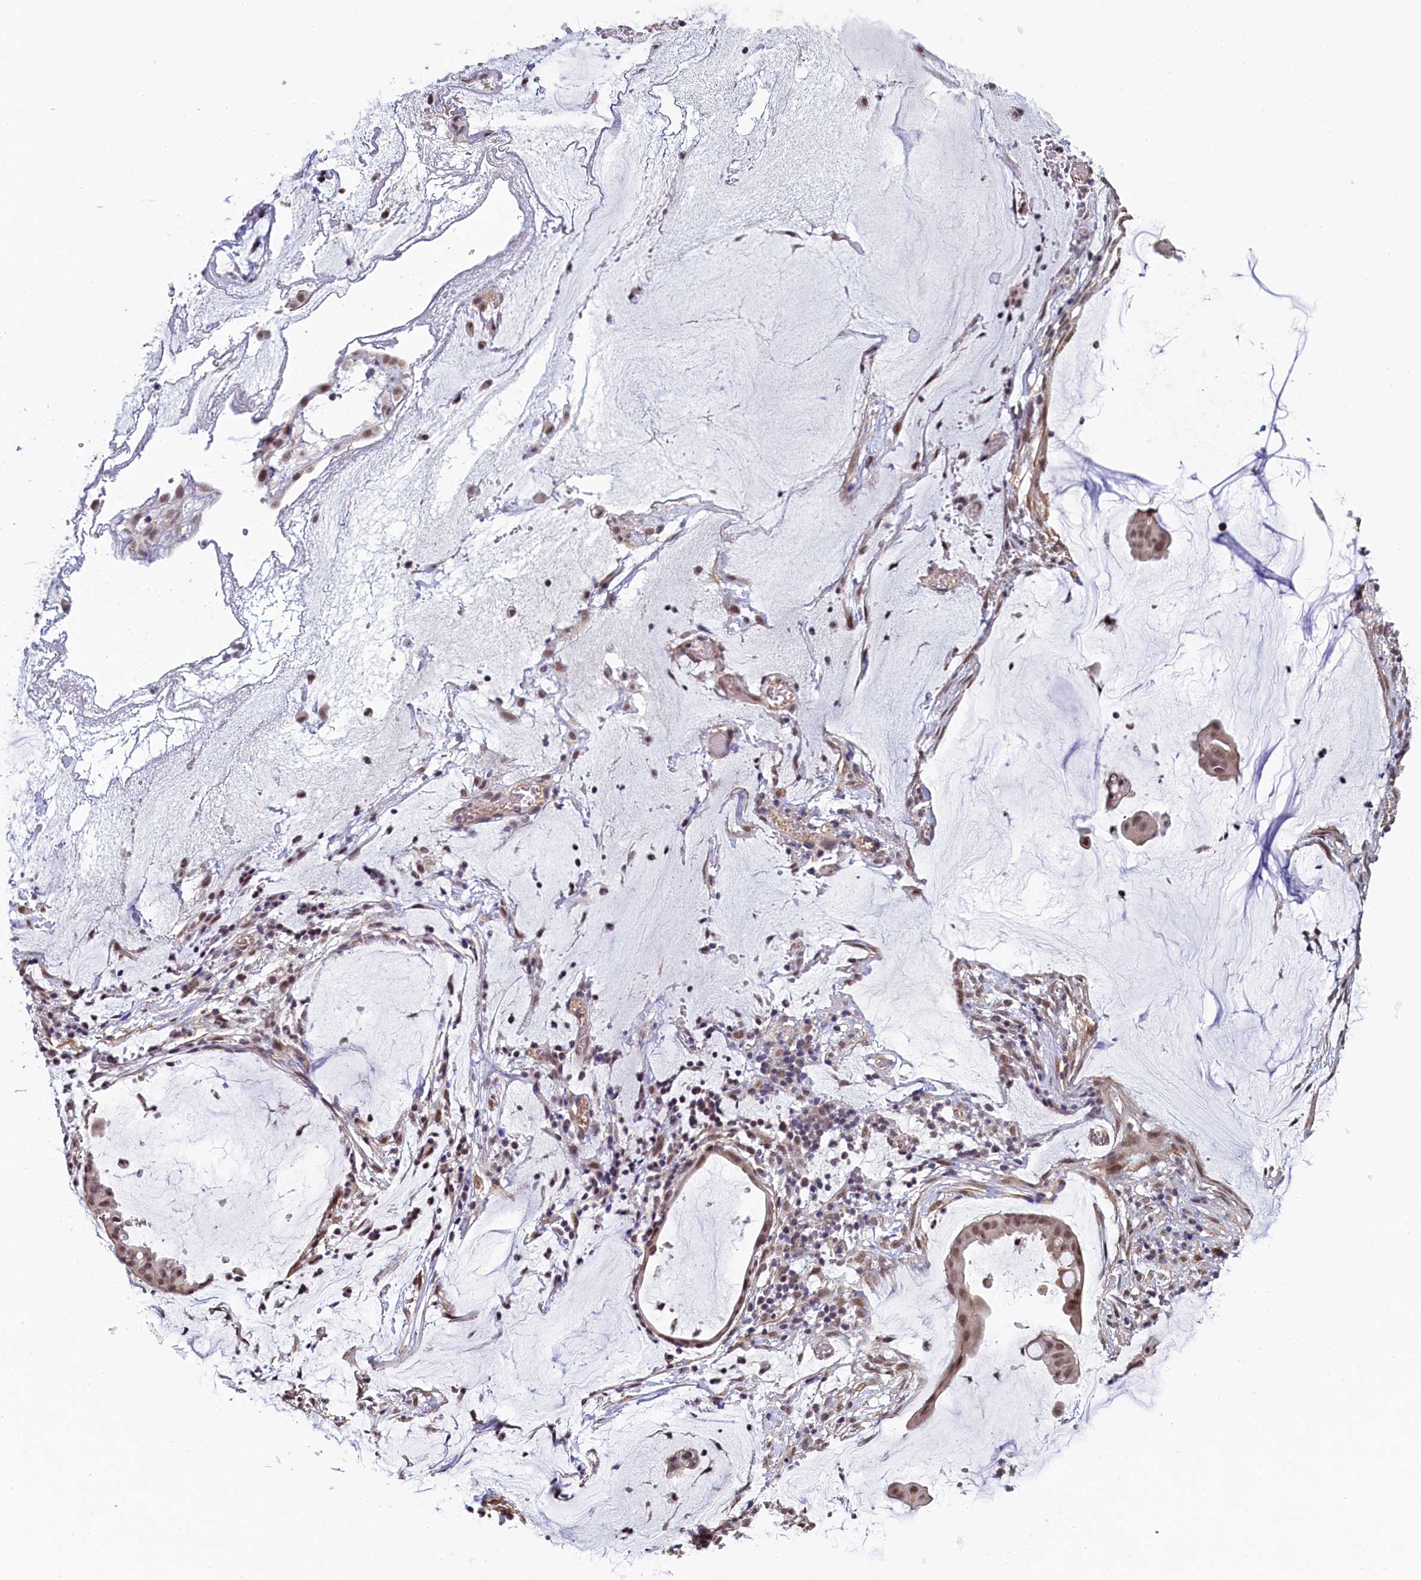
{"staining": {"intensity": "moderate", "quantity": ">75%", "location": "cytoplasmic/membranous,nuclear"}, "tissue": "ovarian cancer", "cell_type": "Tumor cells", "image_type": "cancer", "snomed": [{"axis": "morphology", "description": "Cystadenocarcinoma, mucinous, NOS"}, {"axis": "topography", "description": "Ovary"}], "caption": "Approximately >75% of tumor cells in human ovarian cancer display moderate cytoplasmic/membranous and nuclear protein expression as visualized by brown immunohistochemical staining.", "gene": "INTS14", "patient": {"sex": "female", "age": 73}}